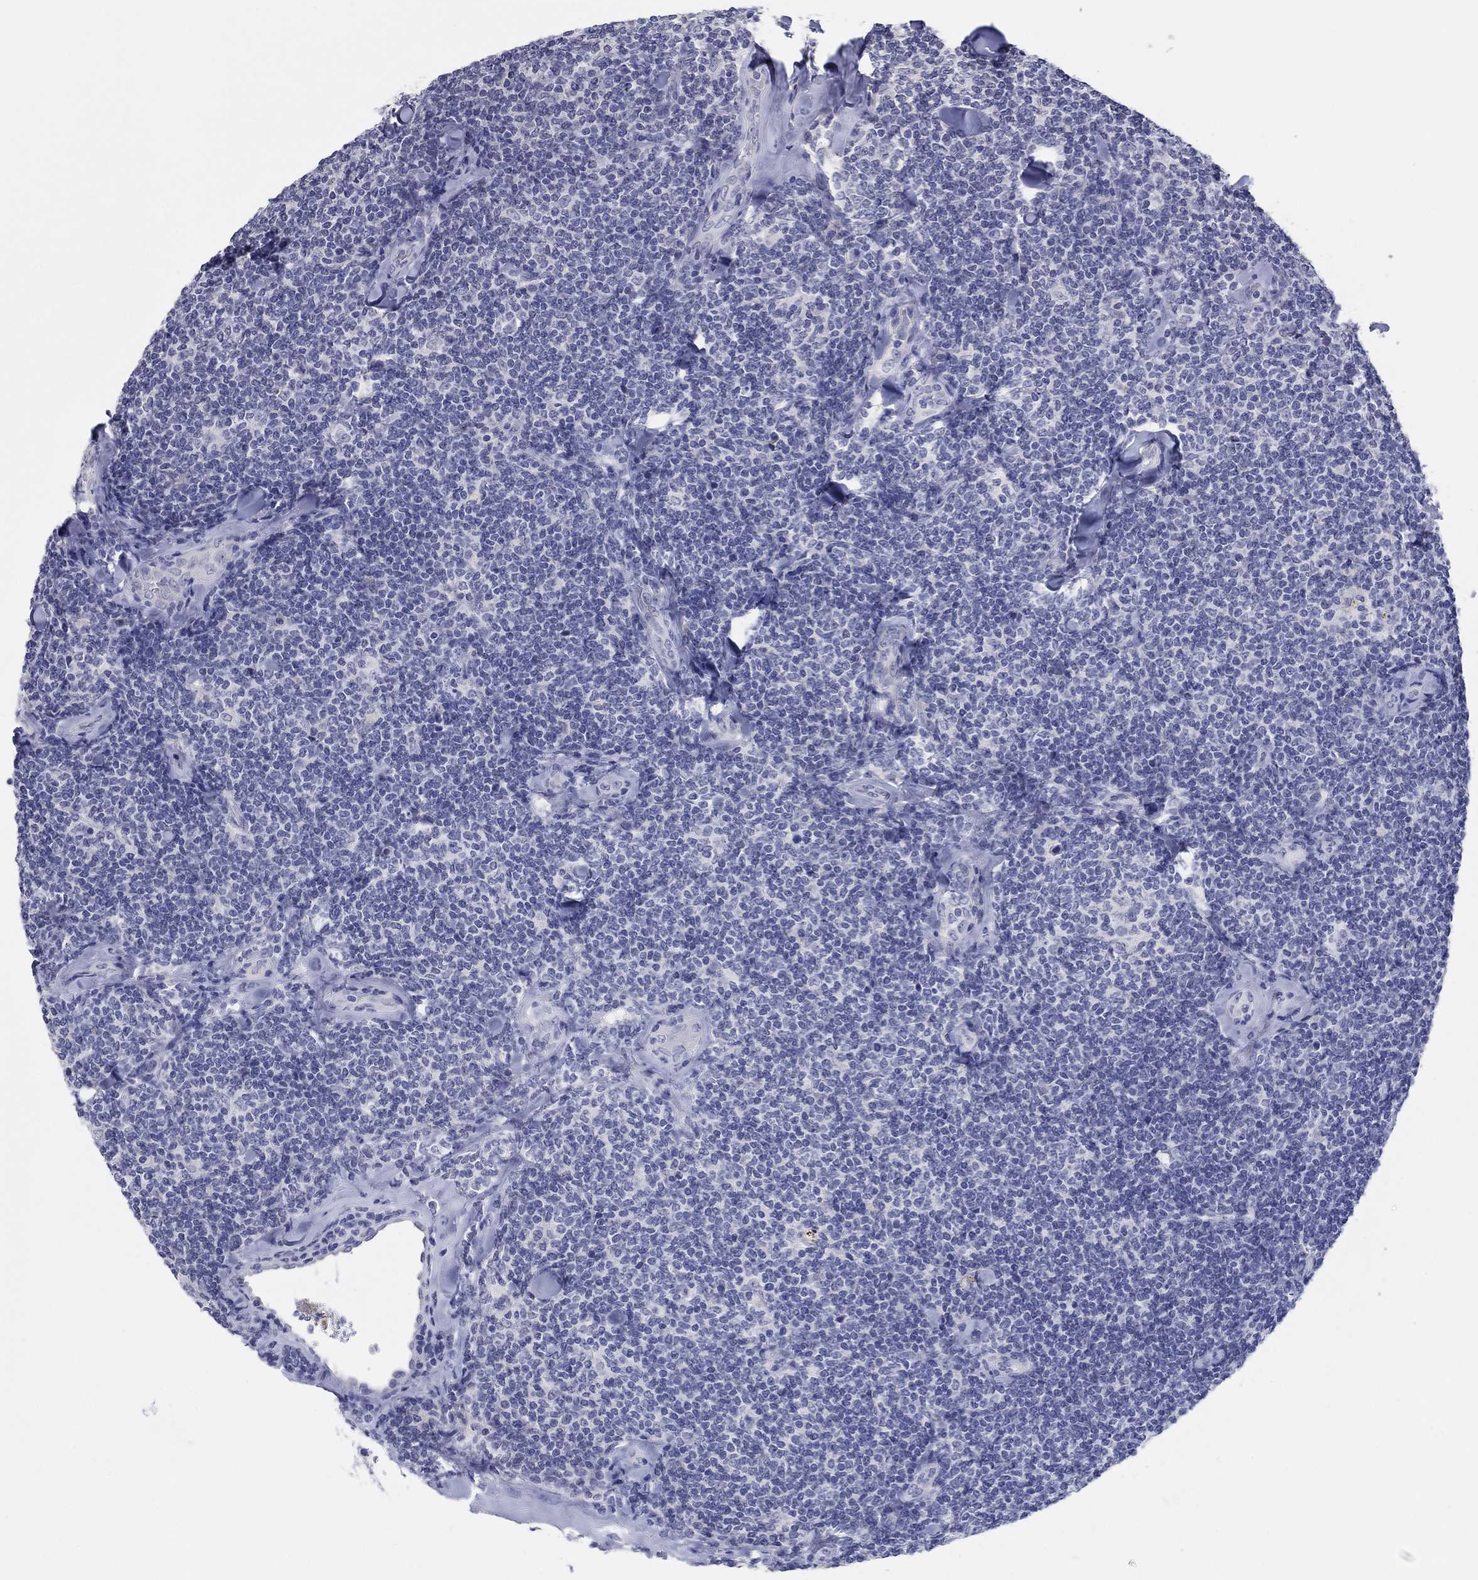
{"staining": {"intensity": "negative", "quantity": "none", "location": "none"}, "tissue": "lymphoma", "cell_type": "Tumor cells", "image_type": "cancer", "snomed": [{"axis": "morphology", "description": "Malignant lymphoma, non-Hodgkin's type, Low grade"}, {"axis": "topography", "description": "Lymph node"}], "caption": "An image of human malignant lymphoma, non-Hodgkin's type (low-grade) is negative for staining in tumor cells.", "gene": "LRRC4C", "patient": {"sex": "female", "age": 56}}